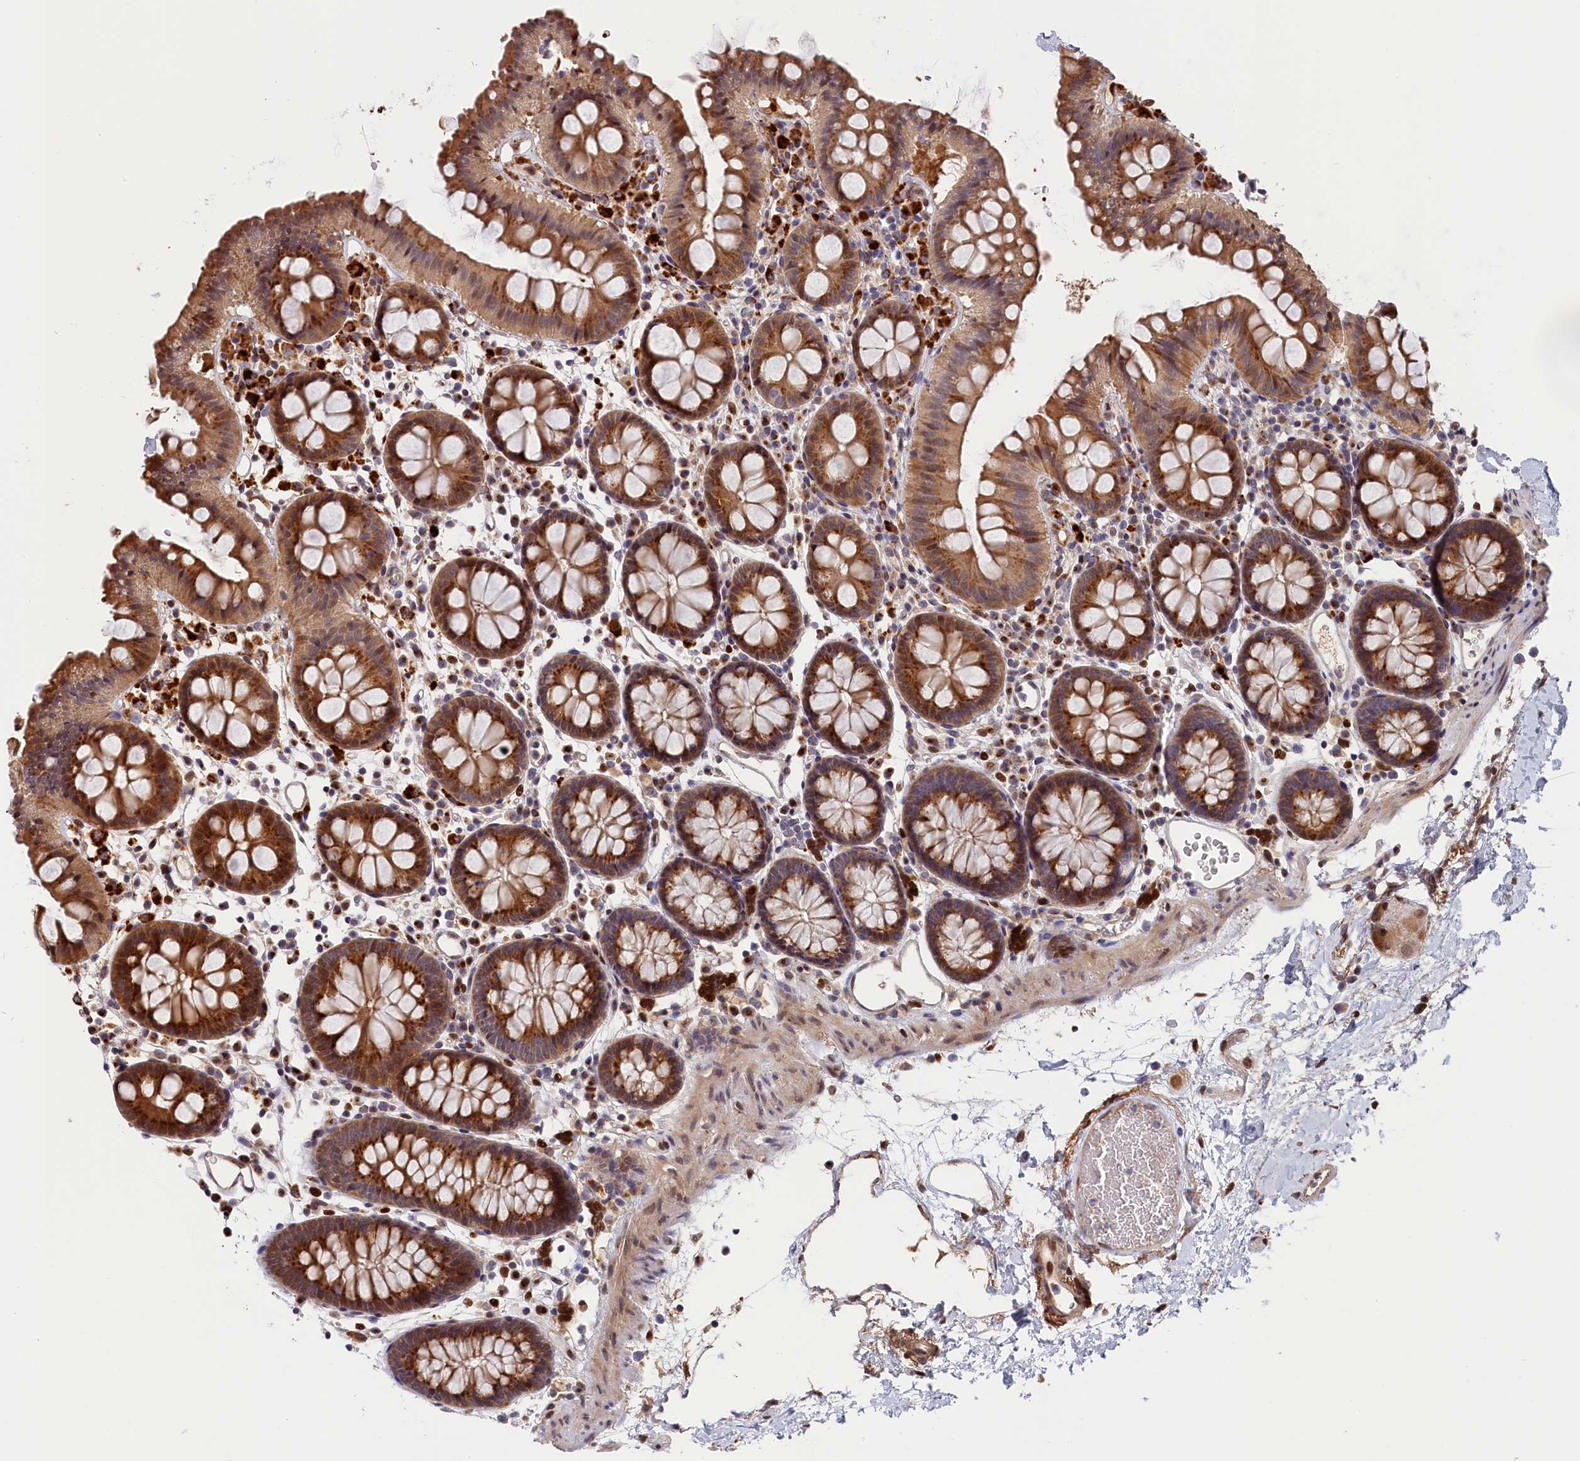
{"staining": {"intensity": "moderate", "quantity": "25%-75%", "location": "cytoplasmic/membranous,nuclear"}, "tissue": "colon", "cell_type": "Endothelial cells", "image_type": "normal", "snomed": [{"axis": "morphology", "description": "Normal tissue, NOS"}, {"axis": "topography", "description": "Colon"}], "caption": "An IHC micrograph of benign tissue is shown. Protein staining in brown shows moderate cytoplasmic/membranous,nuclear positivity in colon within endothelial cells.", "gene": "CHST12", "patient": {"sex": "male", "age": 75}}